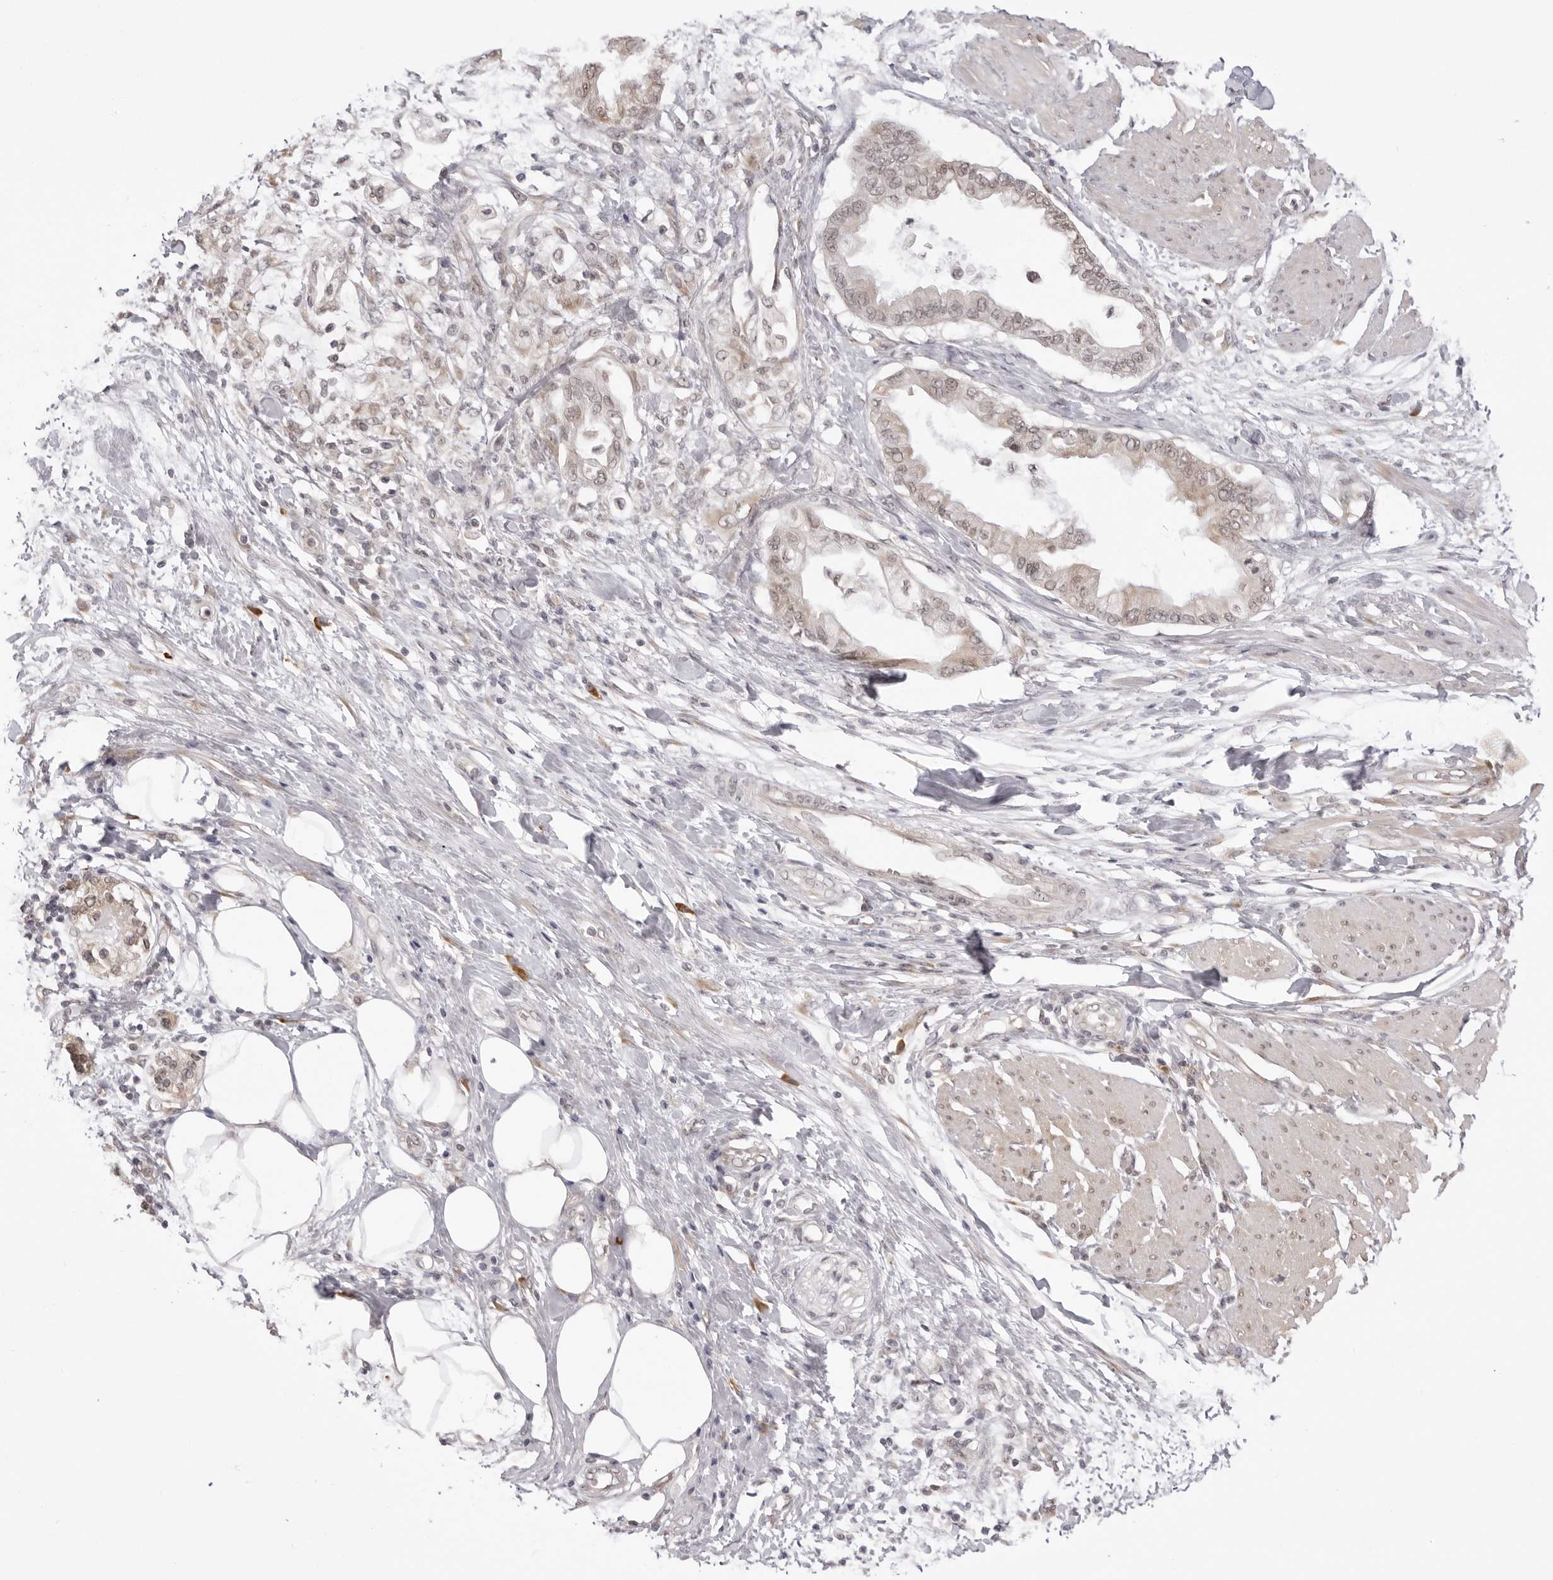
{"staining": {"intensity": "weak", "quantity": "25%-75%", "location": "cytoplasmic/membranous"}, "tissue": "pancreatic cancer", "cell_type": "Tumor cells", "image_type": "cancer", "snomed": [{"axis": "morphology", "description": "Normal tissue, NOS"}, {"axis": "morphology", "description": "Adenocarcinoma, NOS"}, {"axis": "topography", "description": "Pancreas"}, {"axis": "topography", "description": "Duodenum"}], "caption": "About 25%-75% of tumor cells in human adenocarcinoma (pancreatic) reveal weak cytoplasmic/membranous protein staining as visualized by brown immunohistochemical staining.", "gene": "ZC3H11A", "patient": {"sex": "female", "age": 60}}